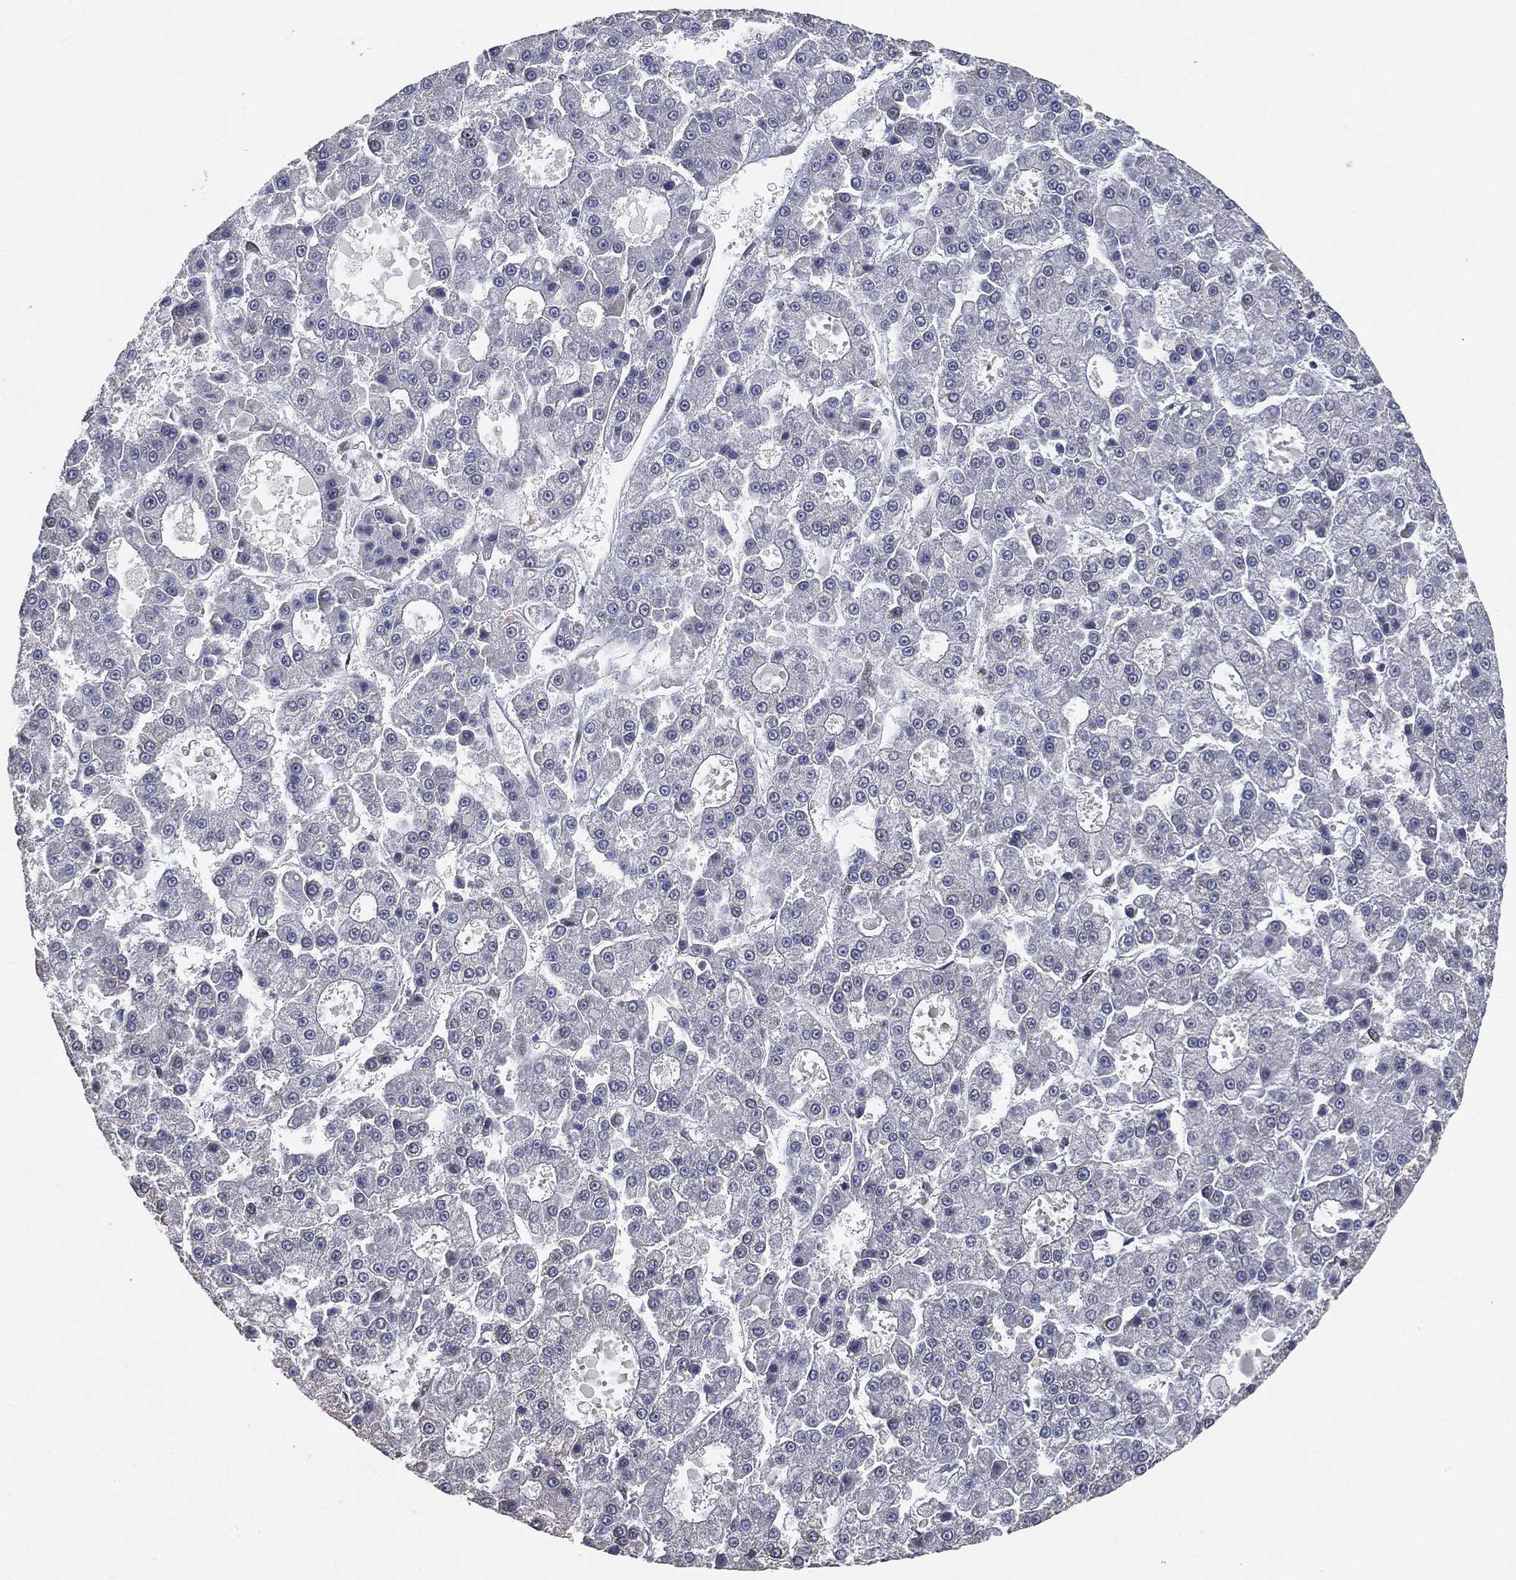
{"staining": {"intensity": "negative", "quantity": "none", "location": "none"}, "tissue": "liver cancer", "cell_type": "Tumor cells", "image_type": "cancer", "snomed": [{"axis": "morphology", "description": "Carcinoma, Hepatocellular, NOS"}, {"axis": "topography", "description": "Liver"}], "caption": "High power microscopy micrograph of an immunohistochemistry (IHC) histopathology image of liver hepatocellular carcinoma, revealing no significant staining in tumor cells. (Brightfield microscopy of DAB (3,3'-diaminobenzidine) immunohistochemistry at high magnification).", "gene": "YLPM1", "patient": {"sex": "male", "age": 70}}